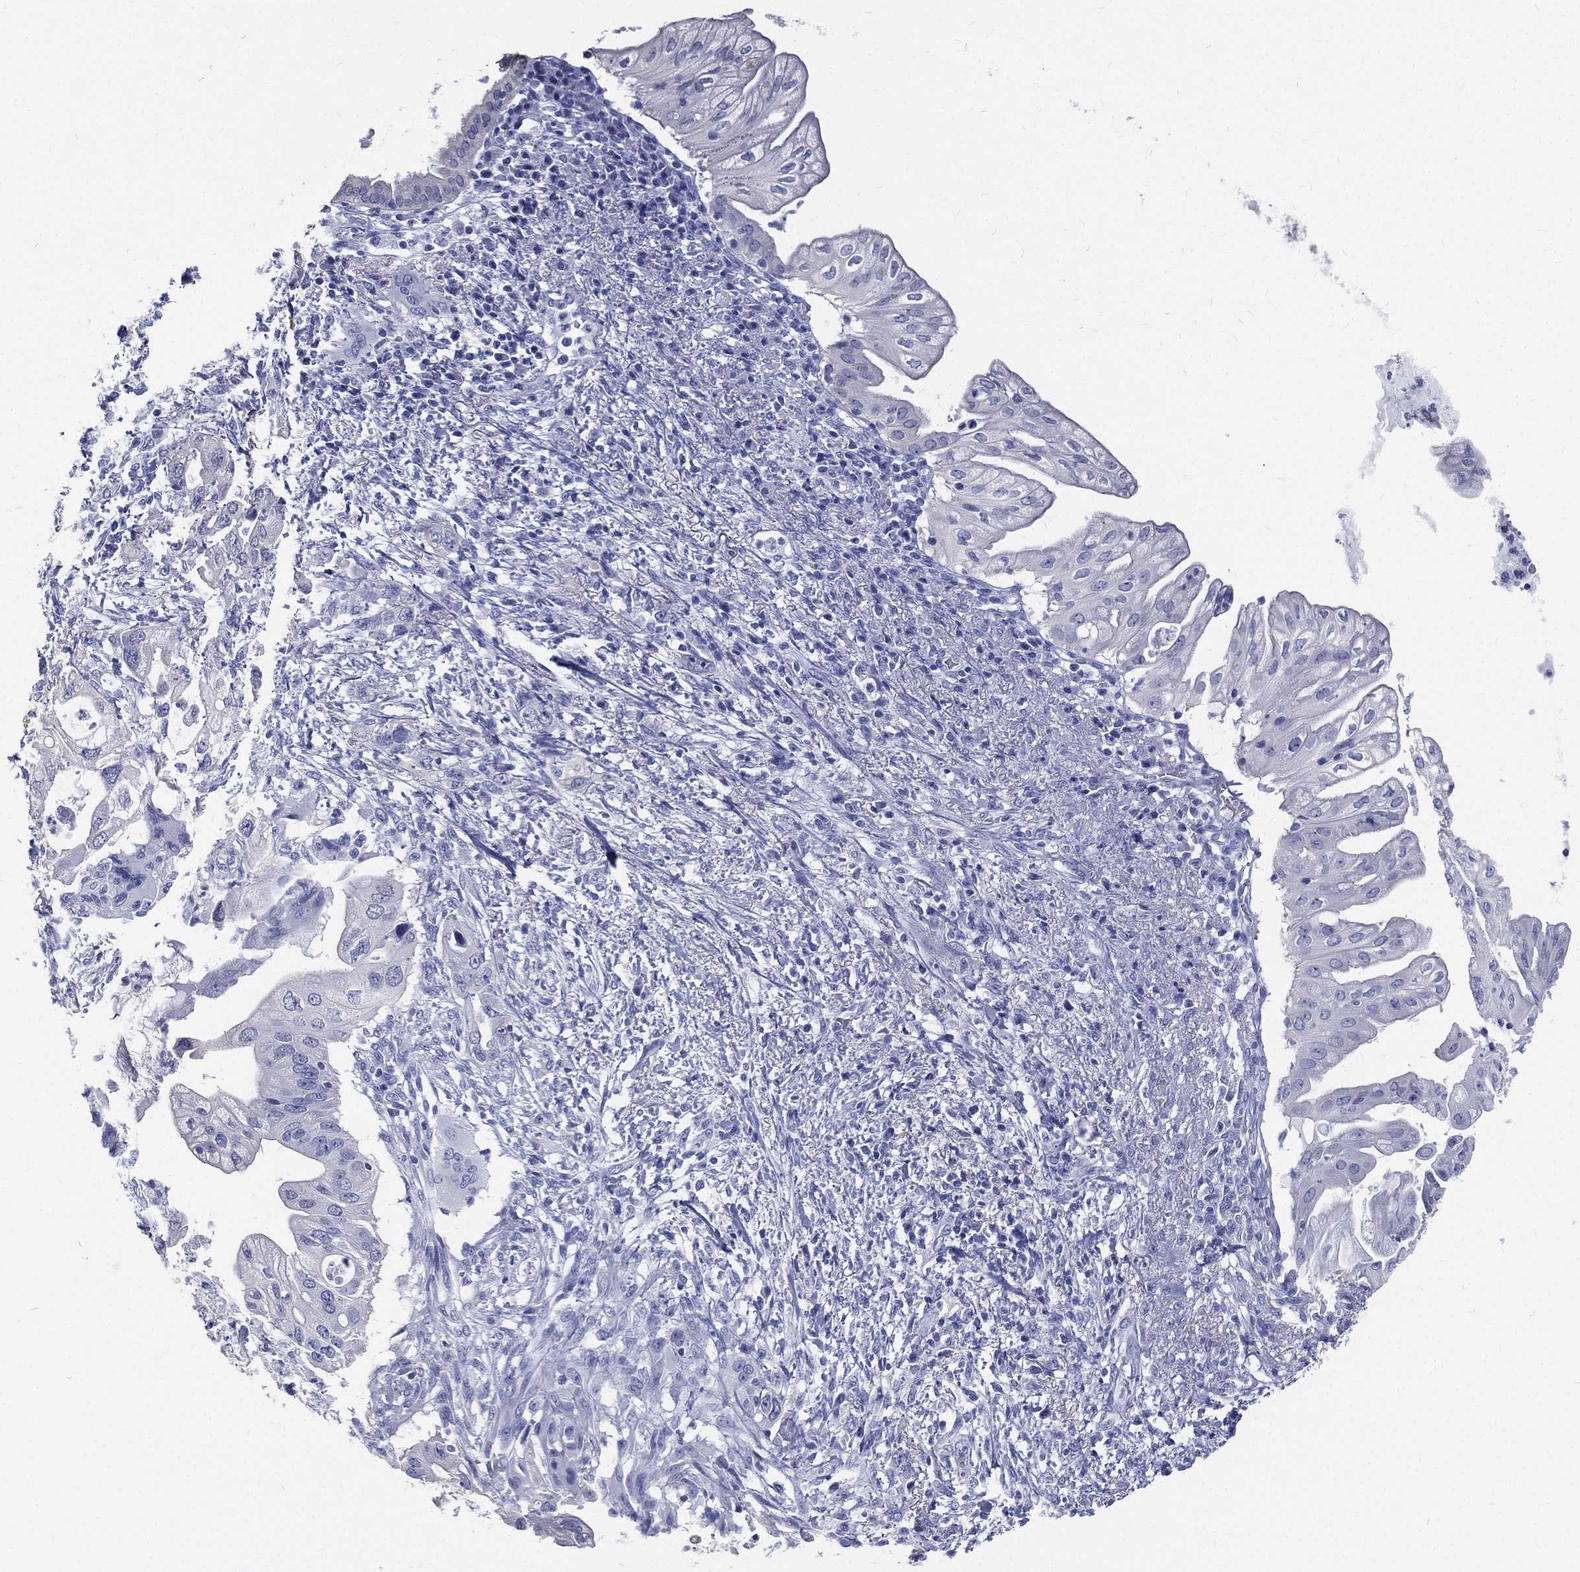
{"staining": {"intensity": "negative", "quantity": "none", "location": "none"}, "tissue": "pancreatic cancer", "cell_type": "Tumor cells", "image_type": "cancer", "snomed": [{"axis": "morphology", "description": "Adenocarcinoma, NOS"}, {"axis": "topography", "description": "Pancreas"}], "caption": "Tumor cells are negative for brown protein staining in adenocarcinoma (pancreatic). (DAB immunohistochemistry (IHC), high magnification).", "gene": "RSPH4A", "patient": {"sex": "female", "age": 72}}